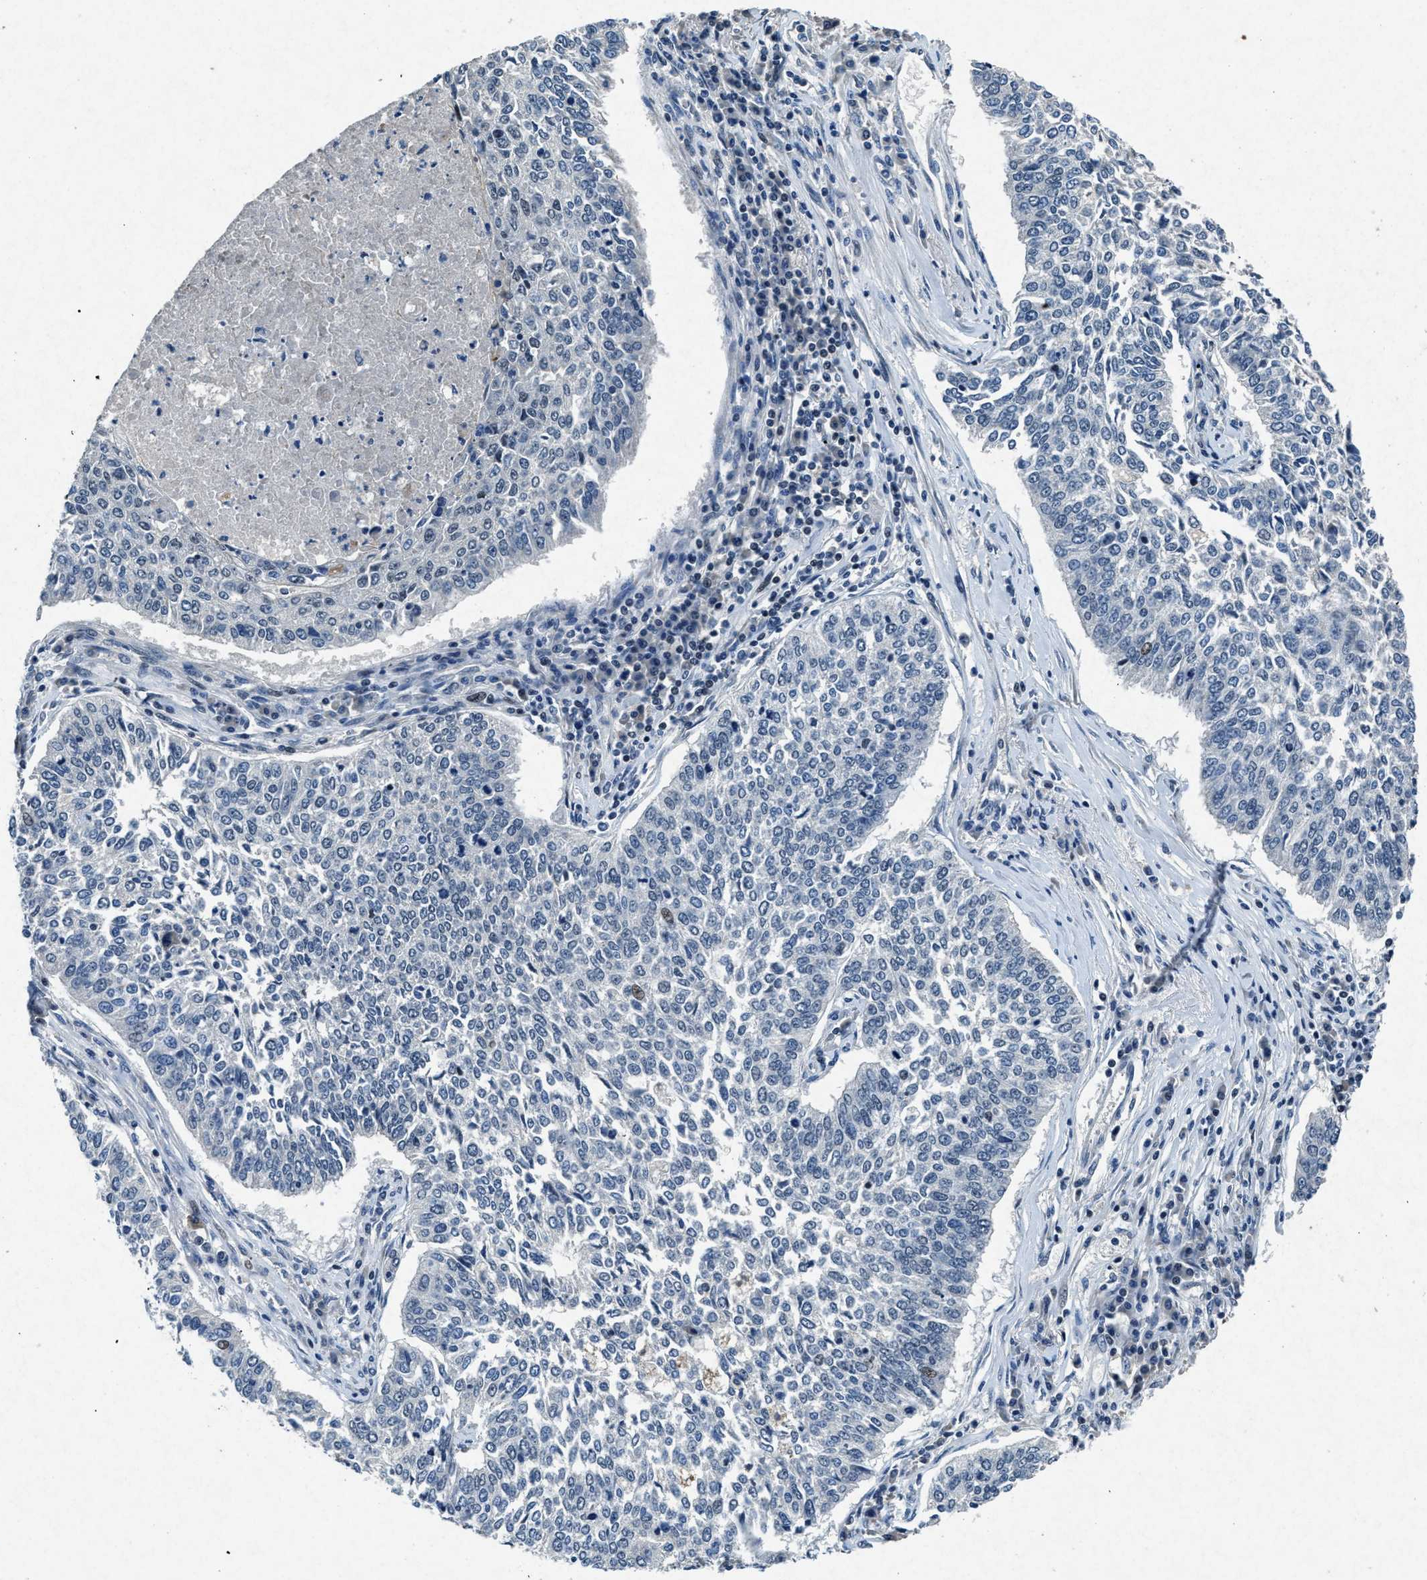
{"staining": {"intensity": "negative", "quantity": "none", "location": "none"}, "tissue": "lung cancer", "cell_type": "Tumor cells", "image_type": "cancer", "snomed": [{"axis": "morphology", "description": "Normal tissue, NOS"}, {"axis": "morphology", "description": "Squamous cell carcinoma, NOS"}, {"axis": "topography", "description": "Cartilage tissue"}, {"axis": "topography", "description": "Bronchus"}, {"axis": "topography", "description": "Lung"}], "caption": "This is a image of immunohistochemistry (IHC) staining of lung cancer (squamous cell carcinoma), which shows no positivity in tumor cells.", "gene": "PHLDA1", "patient": {"sex": "female", "age": 49}}